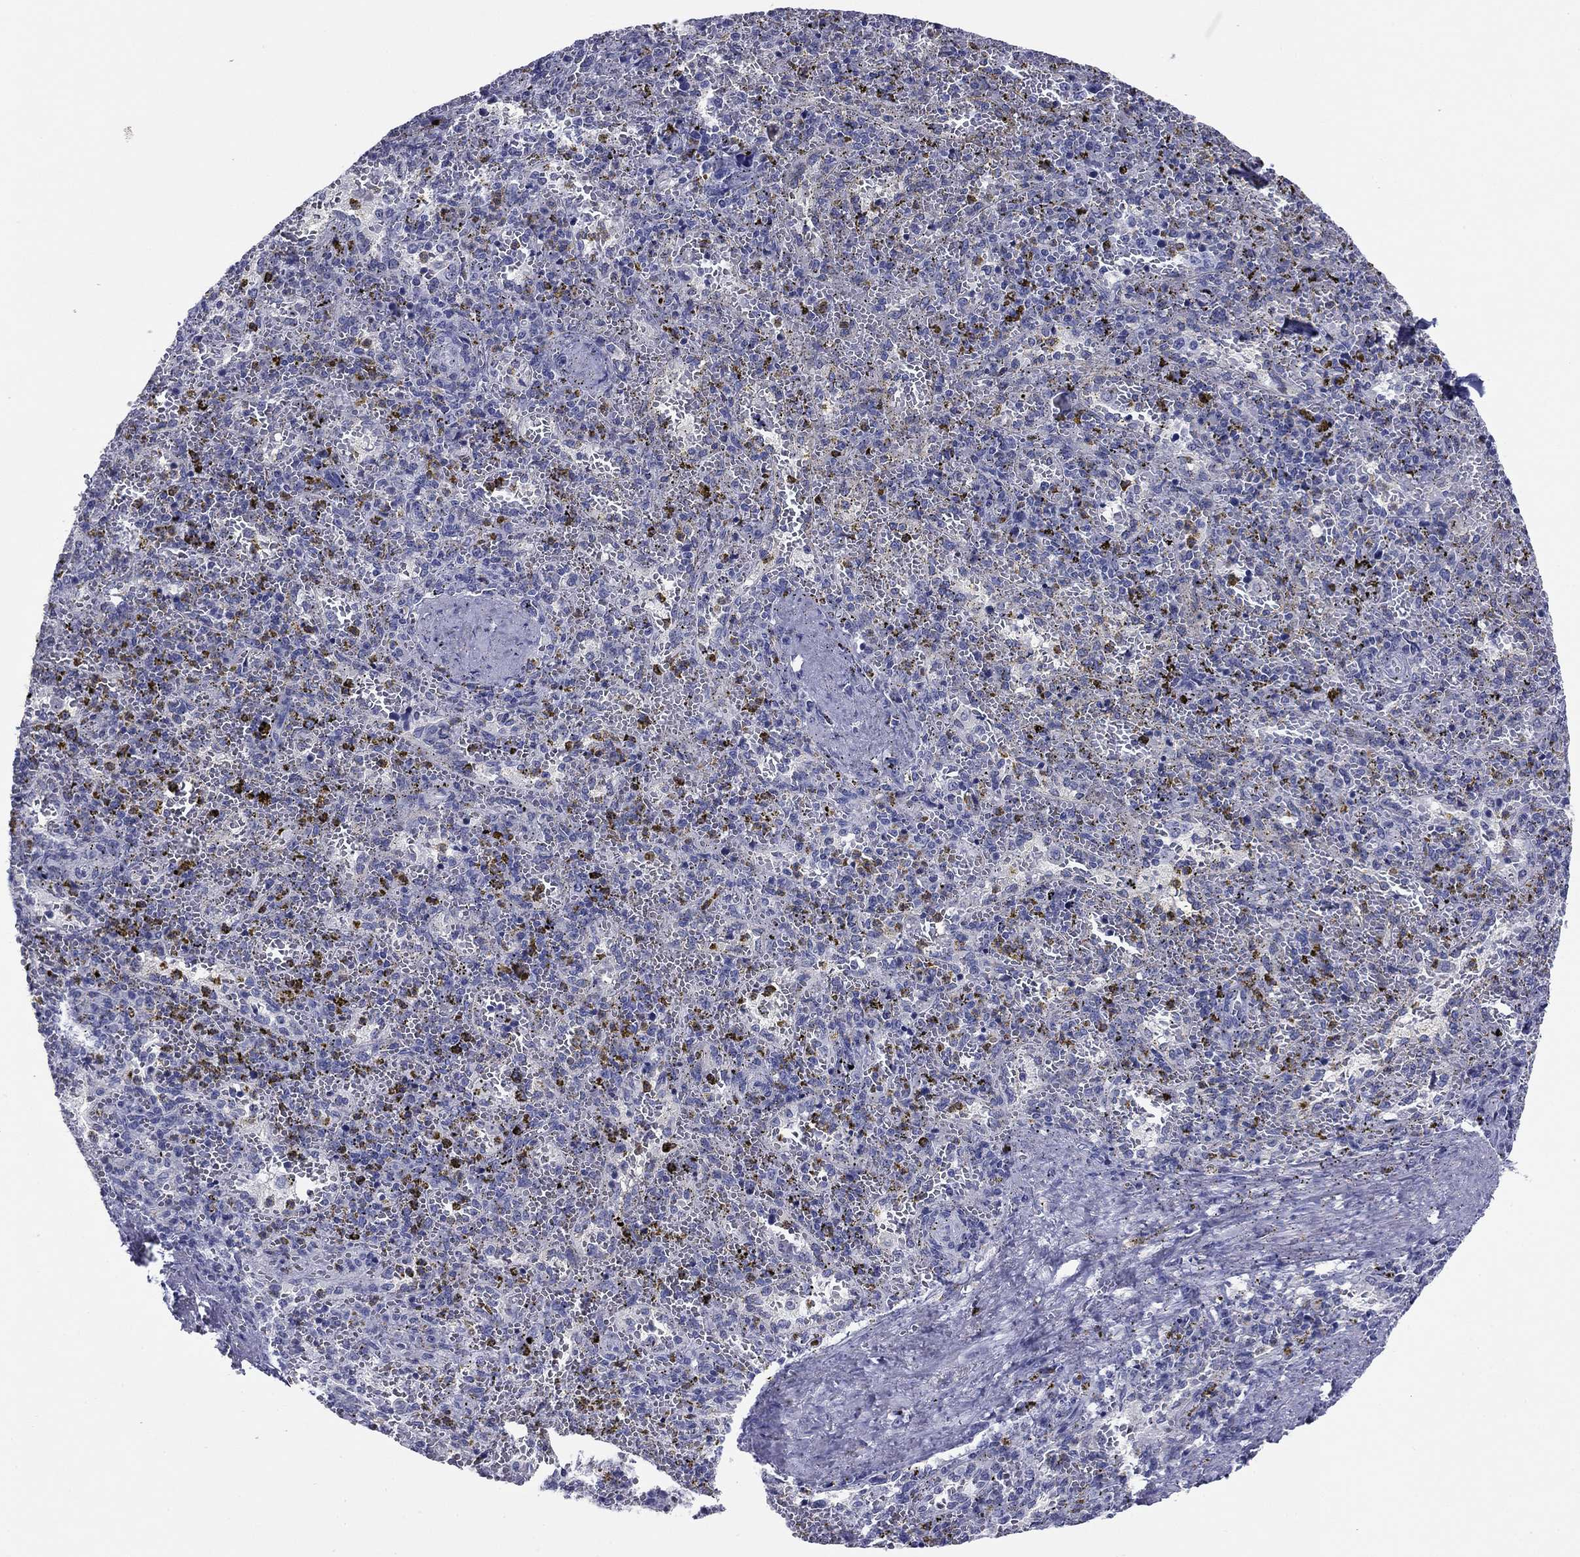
{"staining": {"intensity": "negative", "quantity": "none", "location": "none"}, "tissue": "spleen", "cell_type": "Cells in red pulp", "image_type": "normal", "snomed": [{"axis": "morphology", "description": "Normal tissue, NOS"}, {"axis": "topography", "description": "Spleen"}], "caption": "An immunohistochemistry image of unremarkable spleen is shown. There is no staining in cells in red pulp of spleen. Nuclei are stained in blue.", "gene": "ABCC2", "patient": {"sex": "female", "age": 50}}